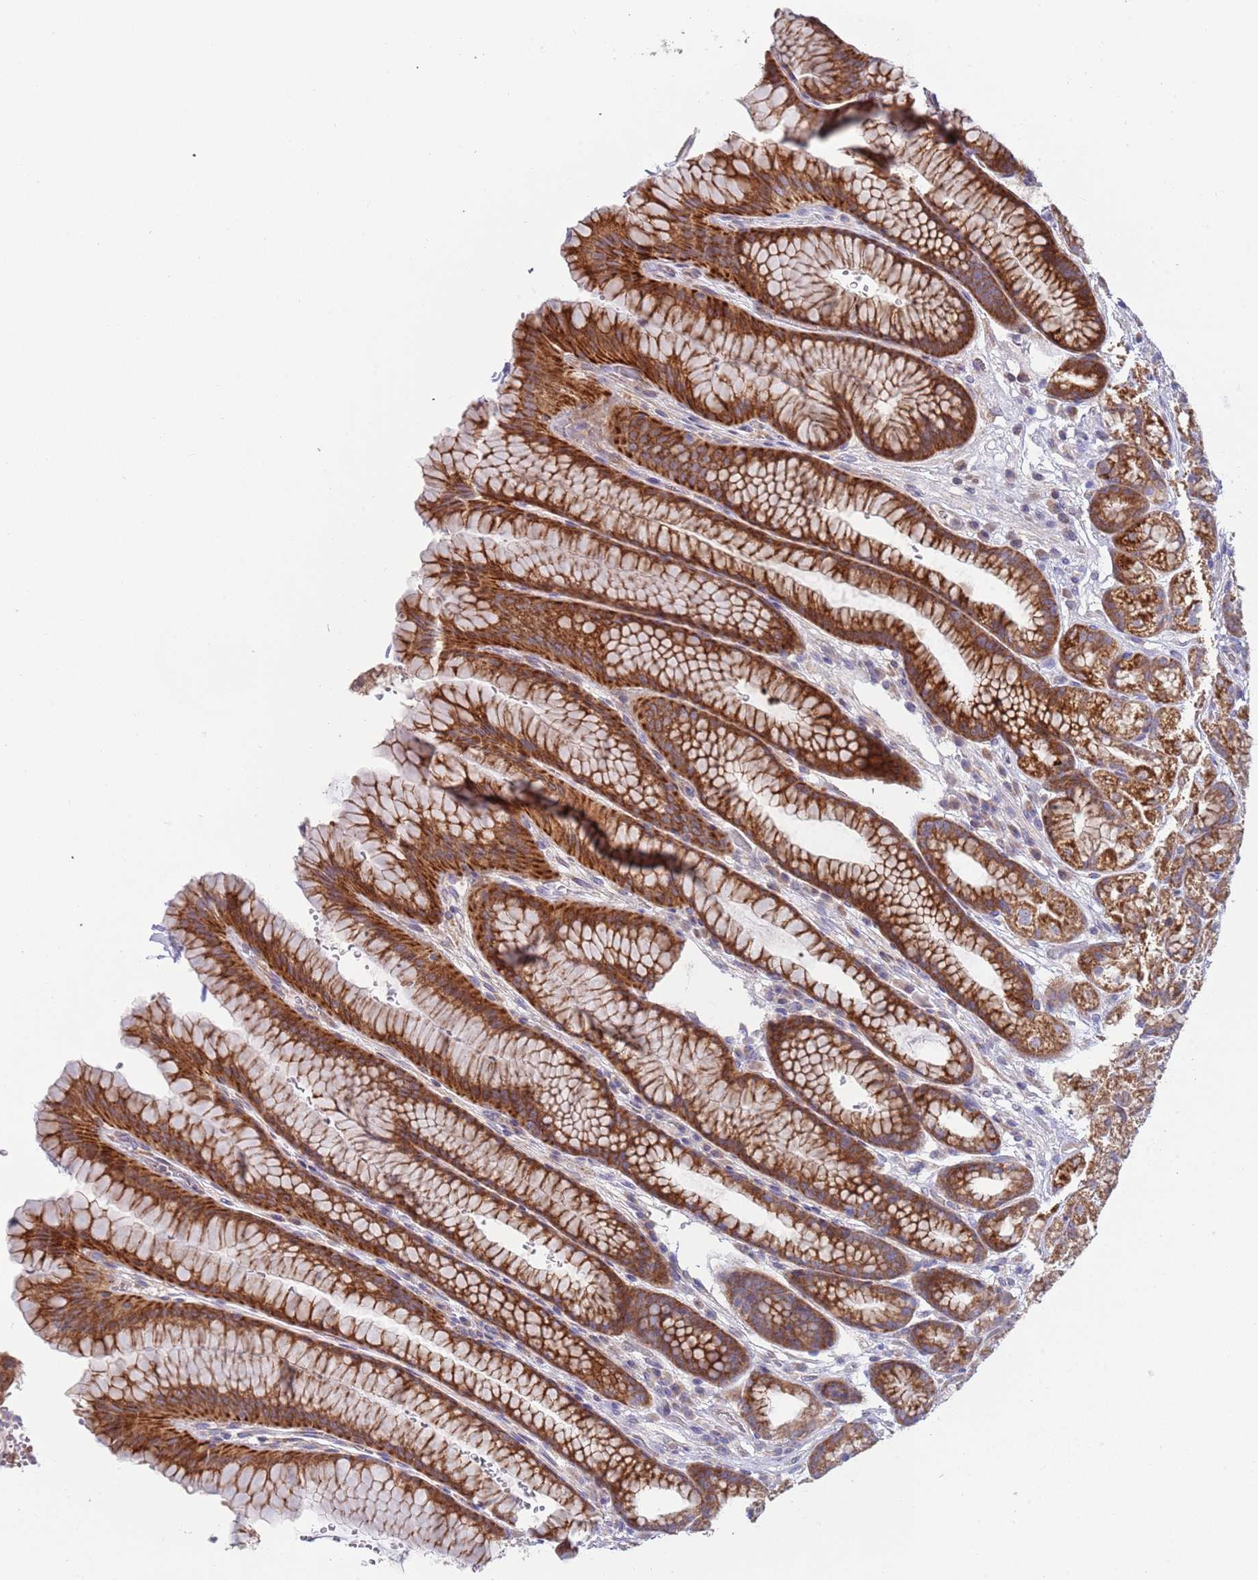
{"staining": {"intensity": "strong", "quantity": ">75%", "location": "cytoplasmic/membranous"}, "tissue": "stomach", "cell_type": "Glandular cells", "image_type": "normal", "snomed": [{"axis": "morphology", "description": "Normal tissue, NOS"}, {"axis": "morphology", "description": "Adenocarcinoma, NOS"}, {"axis": "topography", "description": "Stomach"}], "caption": "Immunohistochemistry of normal human stomach displays high levels of strong cytoplasmic/membranous expression in approximately >75% of glandular cells. The protein of interest is stained brown, and the nuclei are stained in blue (DAB (3,3'-diaminobenzidine) IHC with brightfield microscopy, high magnification).", "gene": "ABCC10", "patient": {"sex": "male", "age": 57}}